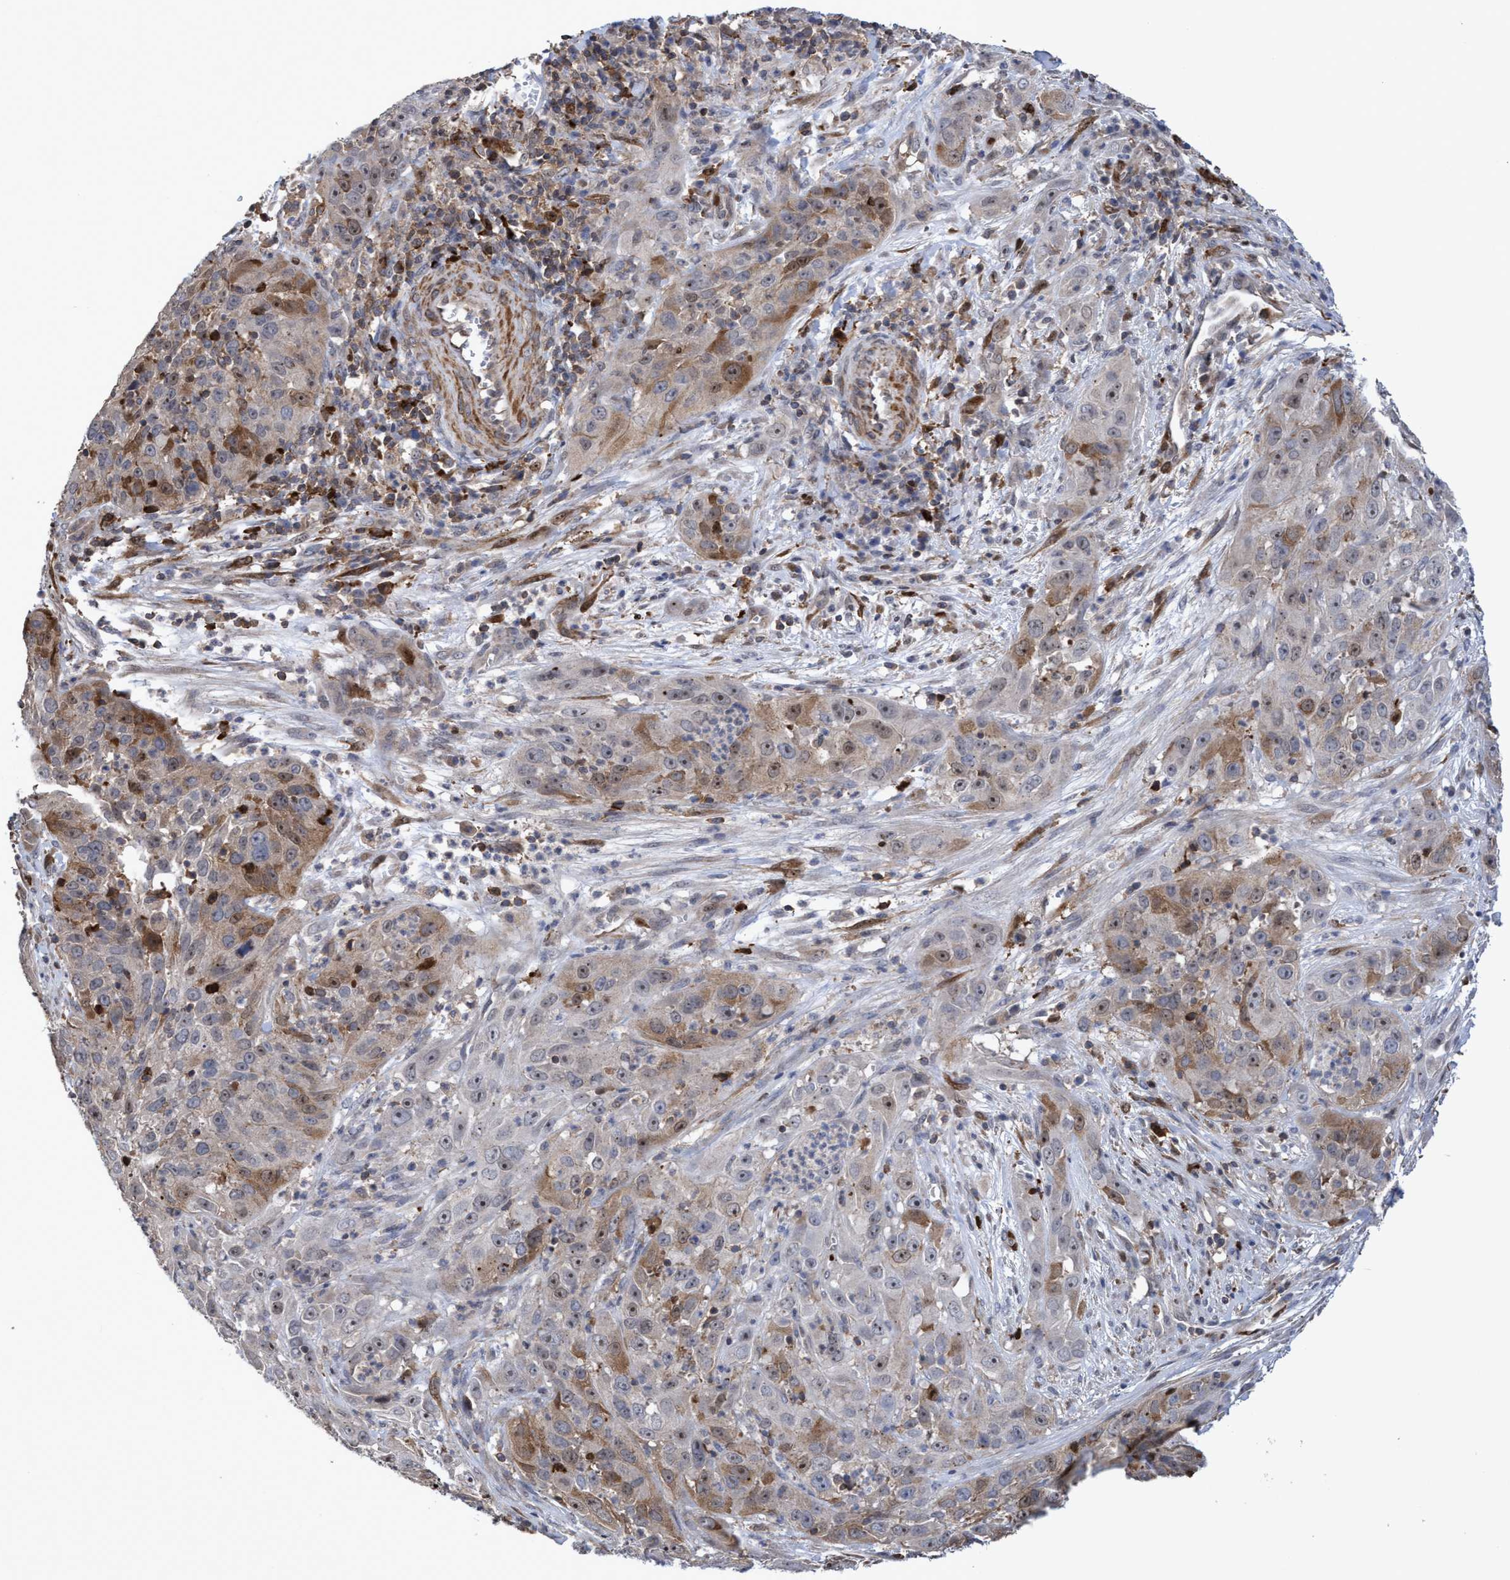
{"staining": {"intensity": "moderate", "quantity": "25%-75%", "location": "cytoplasmic/membranous,nuclear"}, "tissue": "cervical cancer", "cell_type": "Tumor cells", "image_type": "cancer", "snomed": [{"axis": "morphology", "description": "Squamous cell carcinoma, NOS"}, {"axis": "topography", "description": "Cervix"}], "caption": "Human cervical cancer stained with a brown dye demonstrates moderate cytoplasmic/membranous and nuclear positive positivity in about 25%-75% of tumor cells.", "gene": "SLBP", "patient": {"sex": "female", "age": 32}}